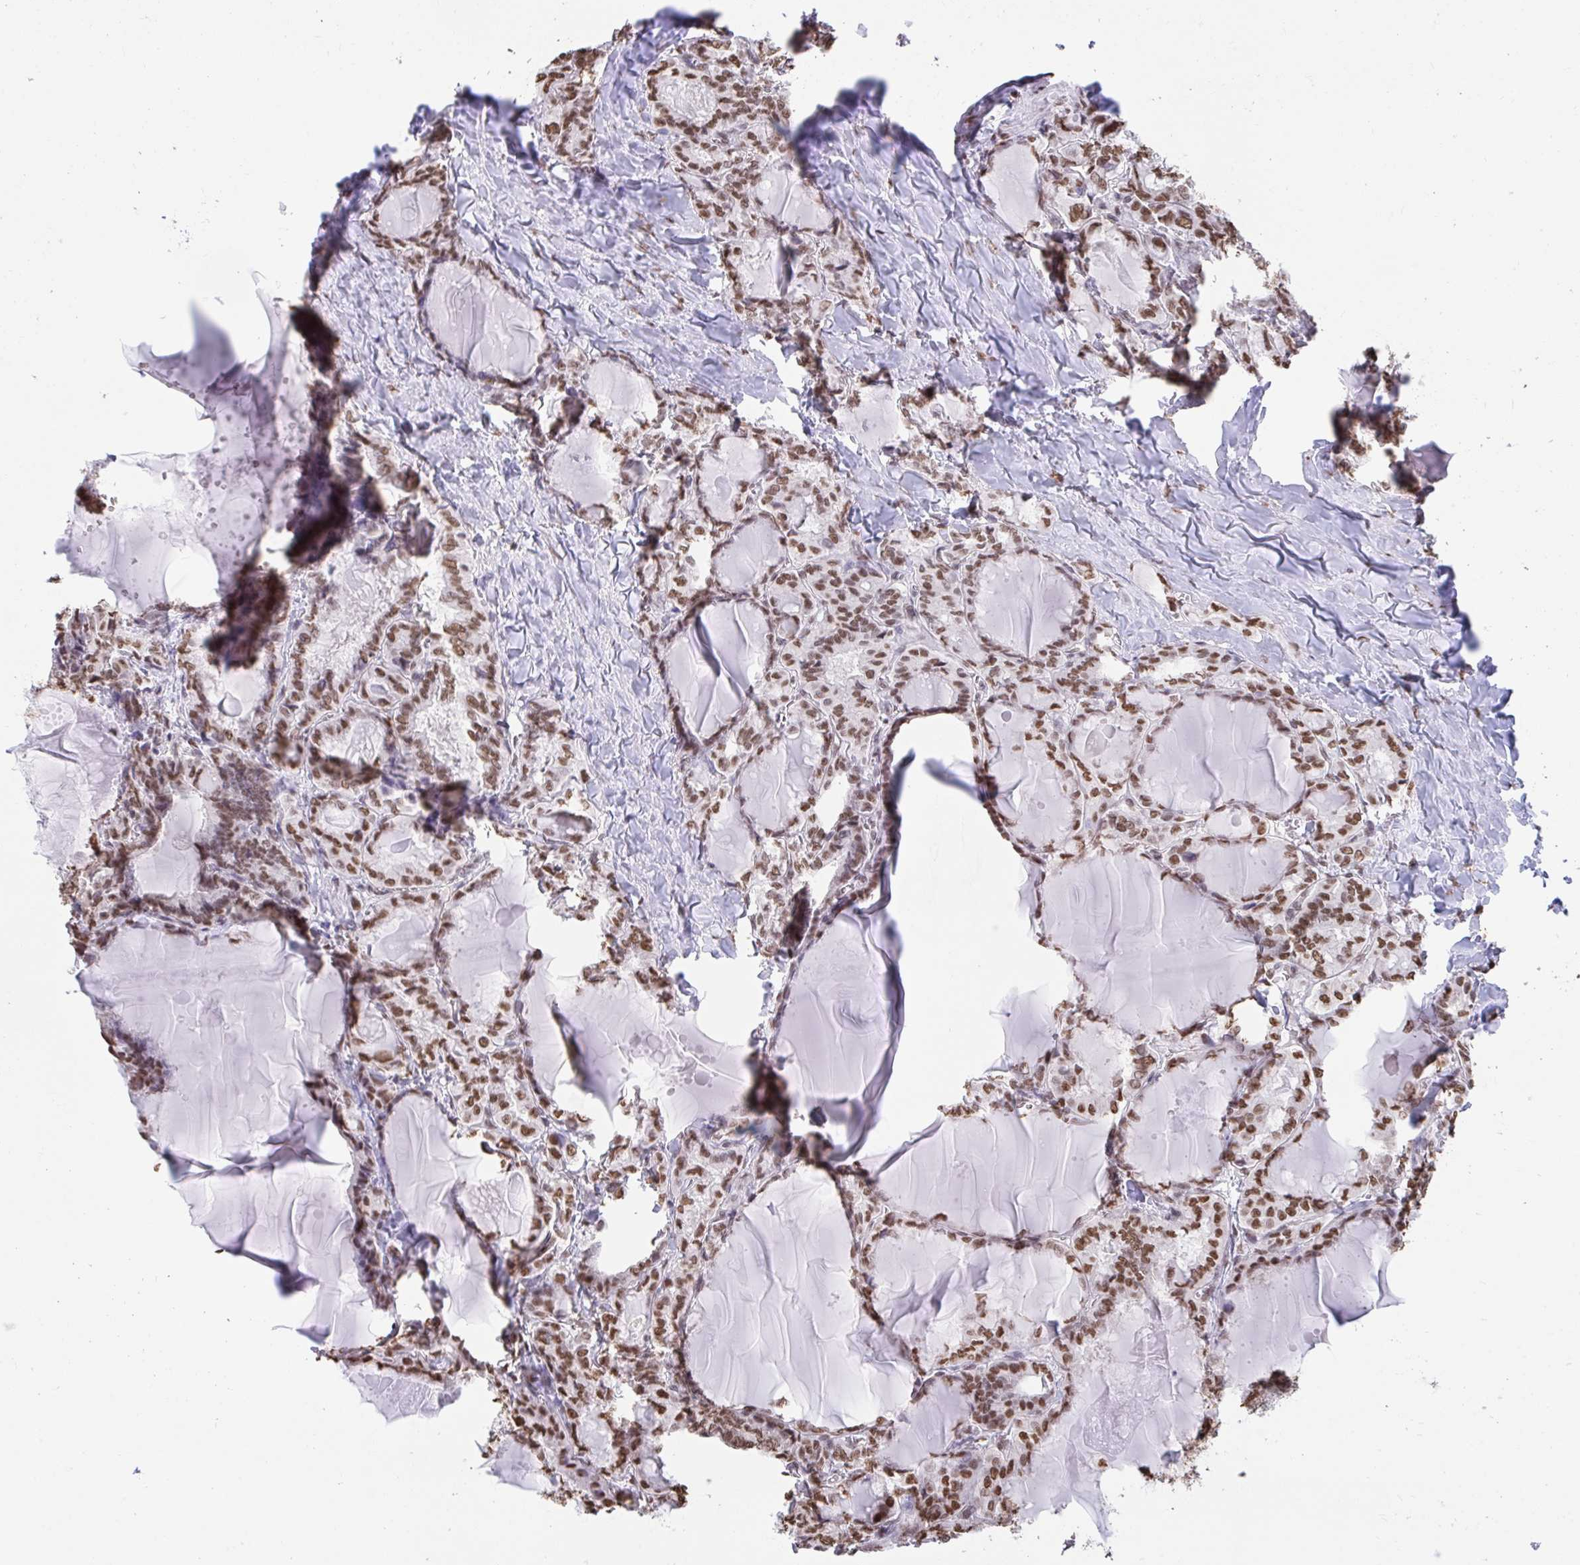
{"staining": {"intensity": "strong", "quantity": ">75%", "location": "nuclear"}, "tissue": "thyroid cancer", "cell_type": "Tumor cells", "image_type": "cancer", "snomed": [{"axis": "morphology", "description": "Papillary adenocarcinoma, NOS"}, {"axis": "topography", "description": "Thyroid gland"}], "caption": "Immunohistochemical staining of human papillary adenocarcinoma (thyroid) reveals high levels of strong nuclear expression in approximately >75% of tumor cells.", "gene": "HNRNPDL", "patient": {"sex": "female", "age": 46}}